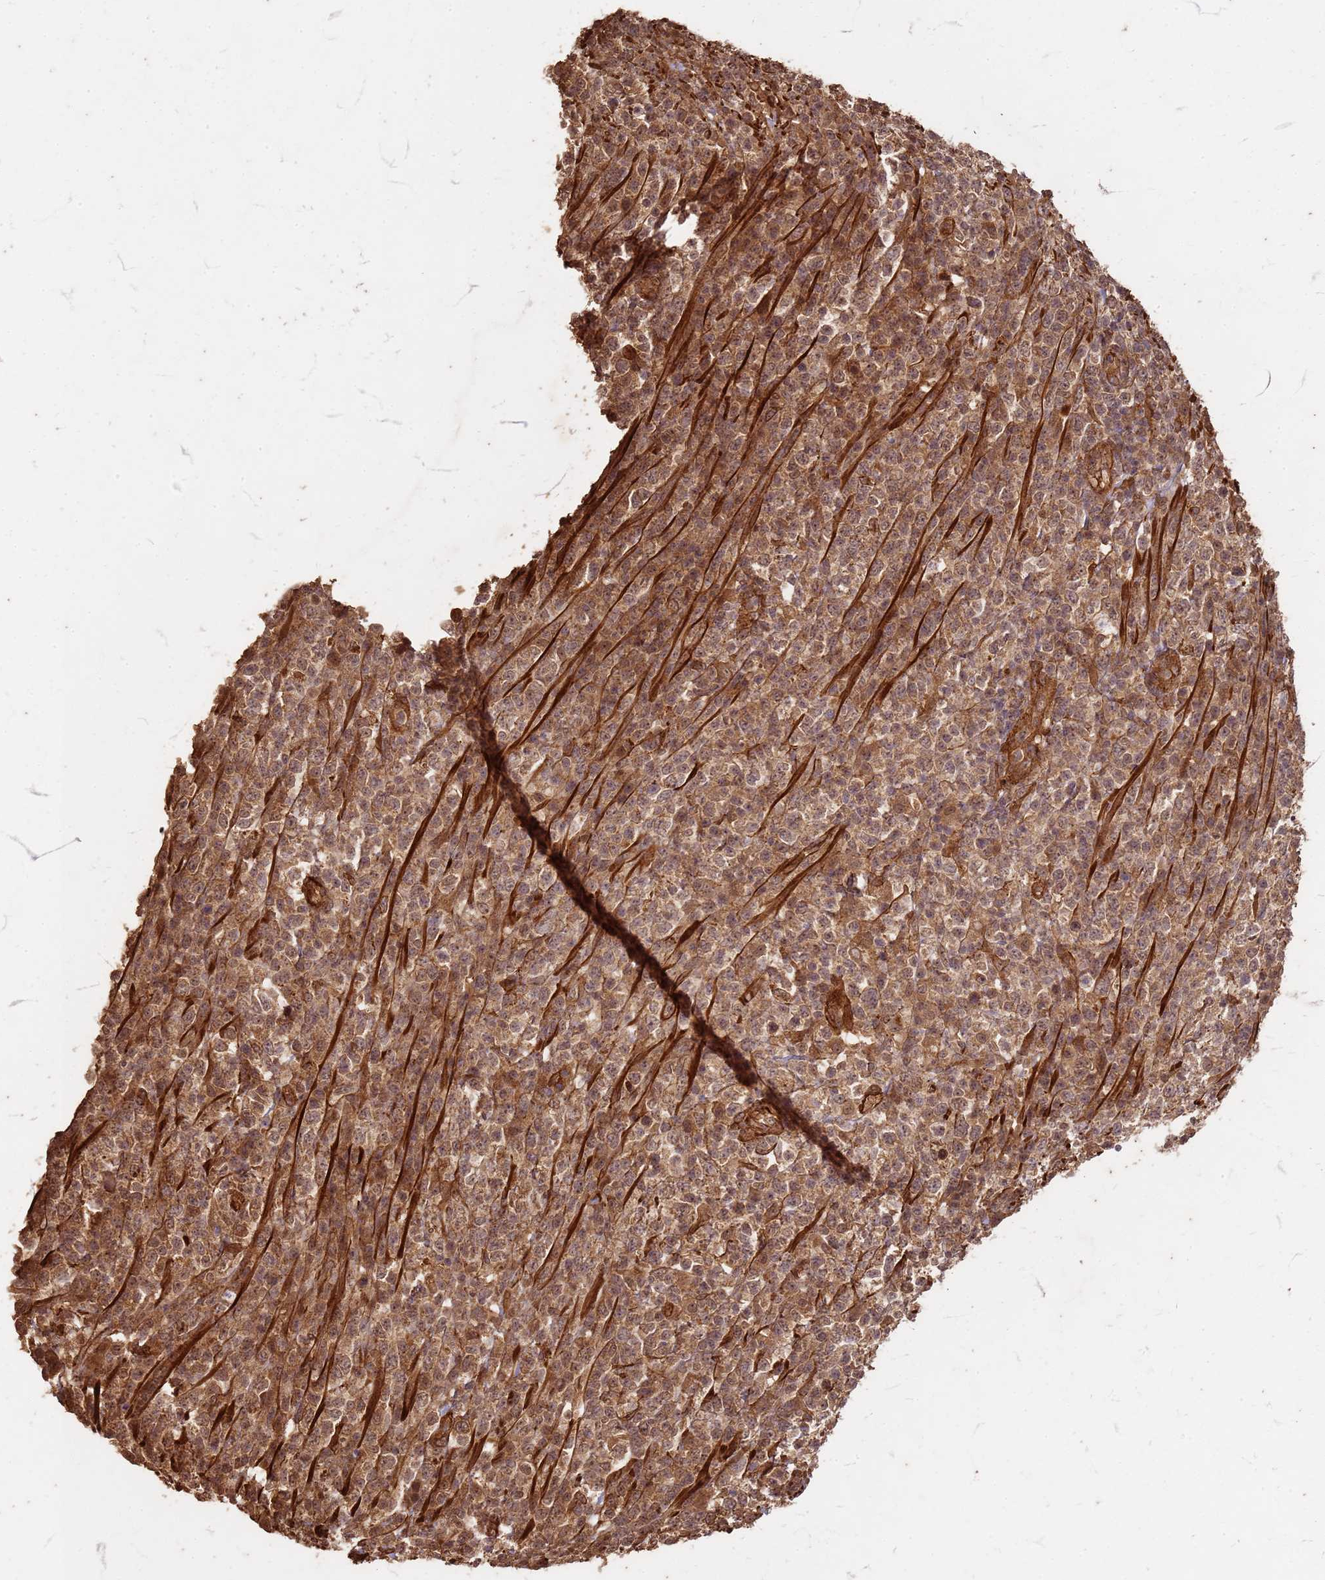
{"staining": {"intensity": "weak", "quantity": "25%-75%", "location": "cytoplasmic/membranous,nuclear"}, "tissue": "lymphoma", "cell_type": "Tumor cells", "image_type": "cancer", "snomed": [{"axis": "morphology", "description": "Malignant lymphoma, non-Hodgkin's type, High grade"}, {"axis": "topography", "description": "Colon"}], "caption": "The photomicrograph reveals staining of lymphoma, revealing weak cytoplasmic/membranous and nuclear protein positivity (brown color) within tumor cells.", "gene": "KIF26A", "patient": {"sex": "female", "age": 53}}